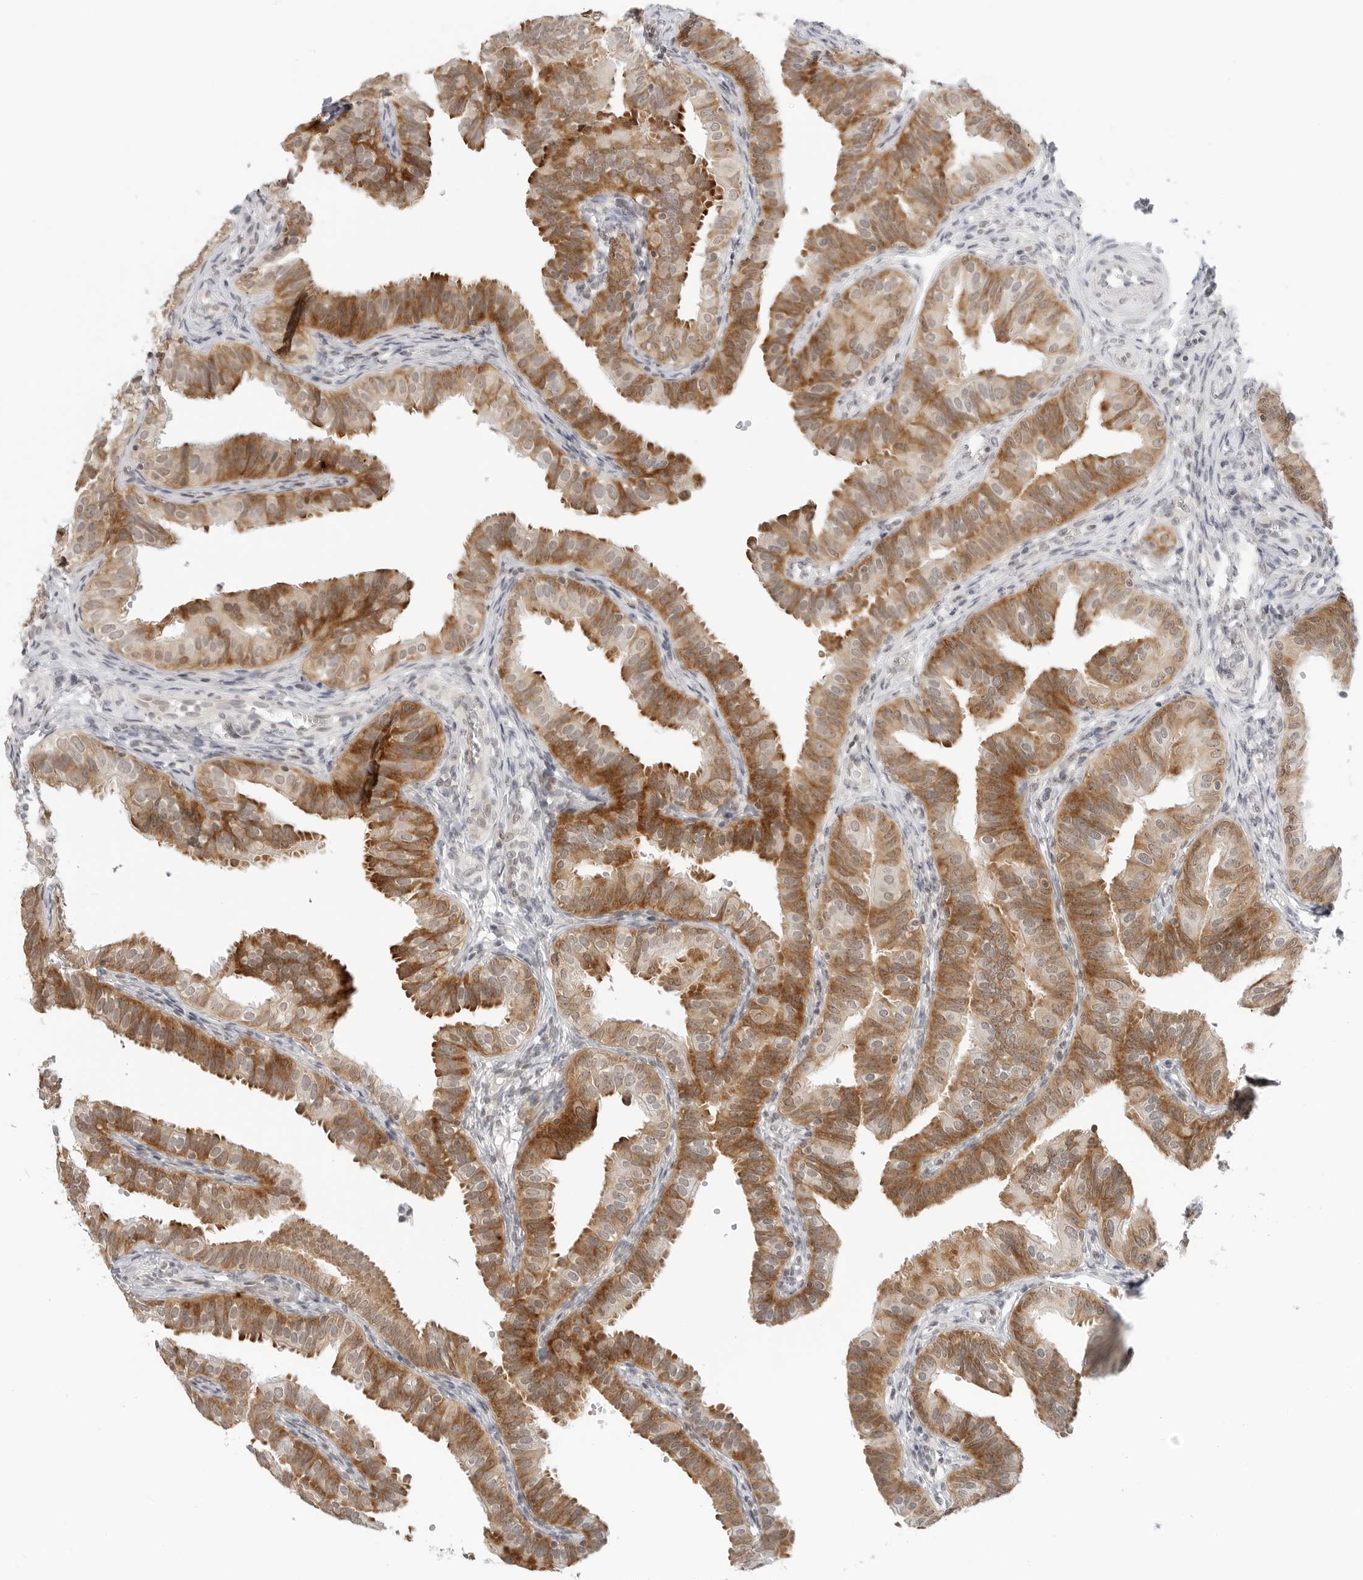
{"staining": {"intensity": "moderate", "quantity": ">75%", "location": "cytoplasmic/membranous,nuclear"}, "tissue": "fallopian tube", "cell_type": "Glandular cells", "image_type": "normal", "snomed": [{"axis": "morphology", "description": "Normal tissue, NOS"}, {"axis": "topography", "description": "Fallopian tube"}], "caption": "Immunohistochemical staining of normal fallopian tube displays moderate cytoplasmic/membranous,nuclear protein expression in about >75% of glandular cells.", "gene": "METAP1", "patient": {"sex": "female", "age": 35}}